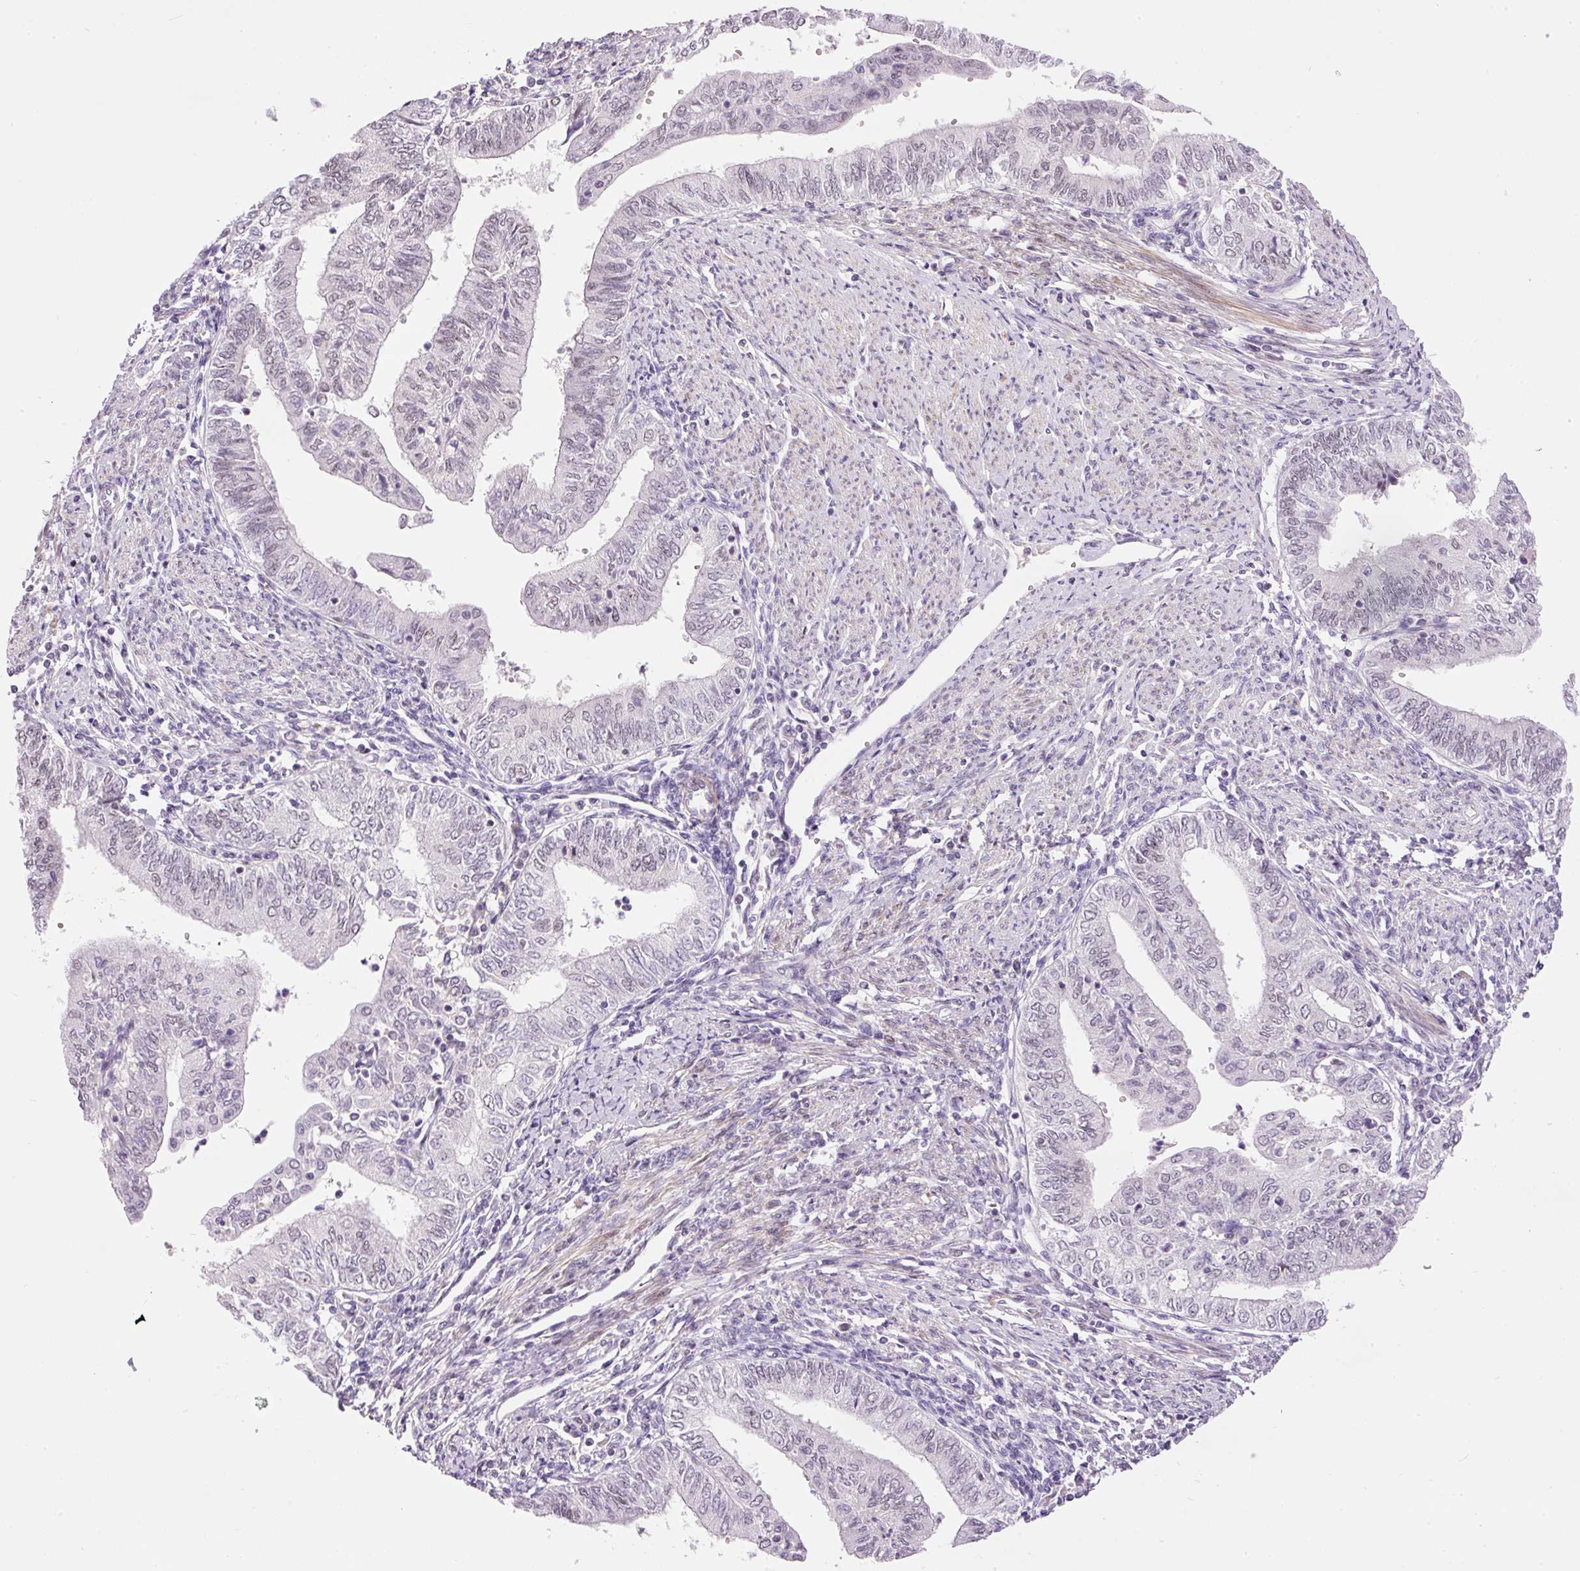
{"staining": {"intensity": "negative", "quantity": "none", "location": "none"}, "tissue": "endometrial cancer", "cell_type": "Tumor cells", "image_type": "cancer", "snomed": [{"axis": "morphology", "description": "Adenocarcinoma, NOS"}, {"axis": "topography", "description": "Endometrium"}], "caption": "Immunohistochemistry (IHC) micrograph of human endometrial cancer (adenocarcinoma) stained for a protein (brown), which reveals no positivity in tumor cells.", "gene": "HNF1A", "patient": {"sex": "female", "age": 66}}